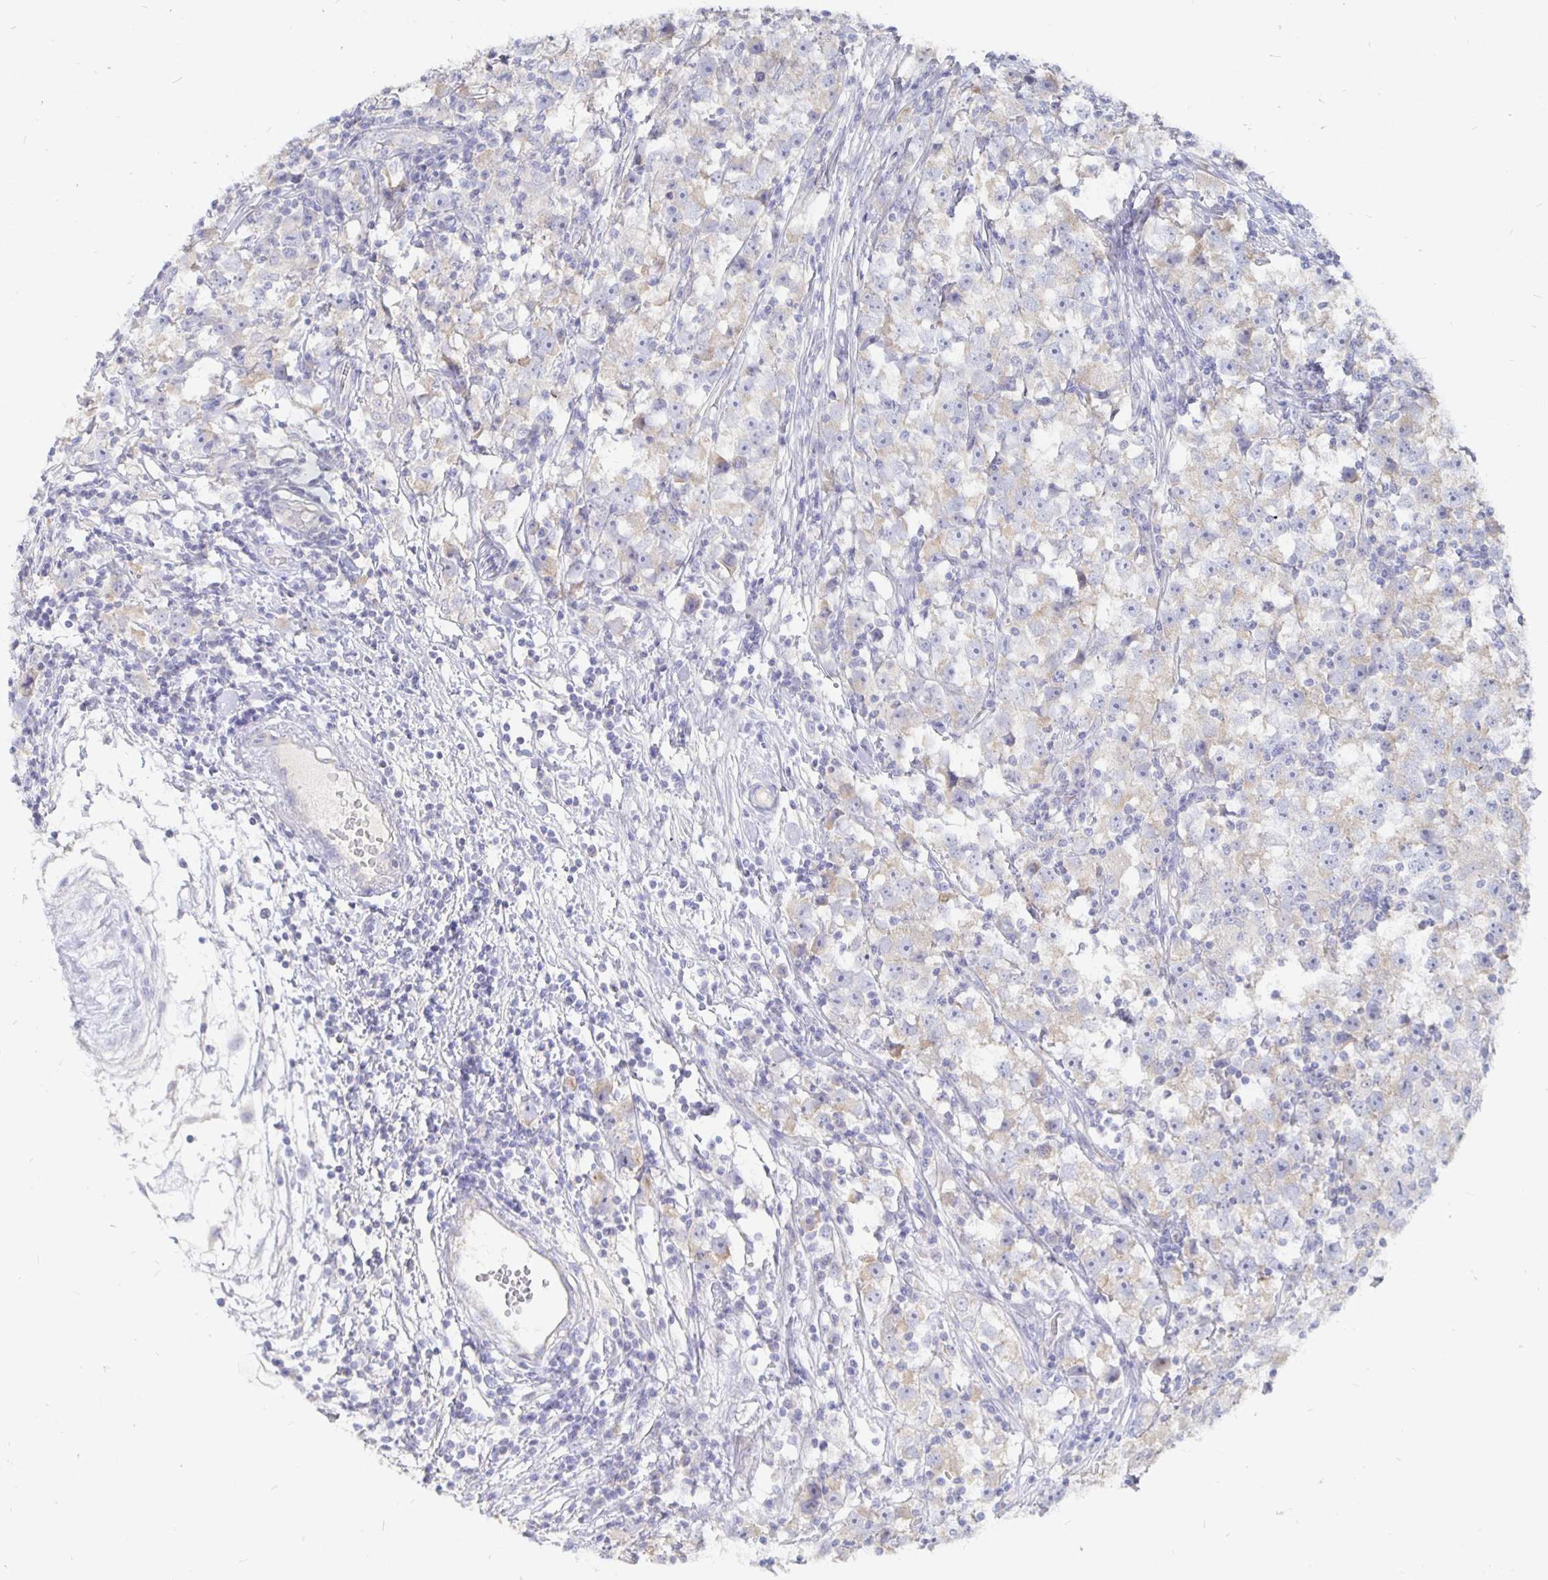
{"staining": {"intensity": "negative", "quantity": "none", "location": "none"}, "tissue": "testis cancer", "cell_type": "Tumor cells", "image_type": "cancer", "snomed": [{"axis": "morphology", "description": "Seminoma, NOS"}, {"axis": "topography", "description": "Testis"}], "caption": "Testis seminoma stained for a protein using immunohistochemistry shows no expression tumor cells.", "gene": "COX16", "patient": {"sex": "male", "age": 33}}